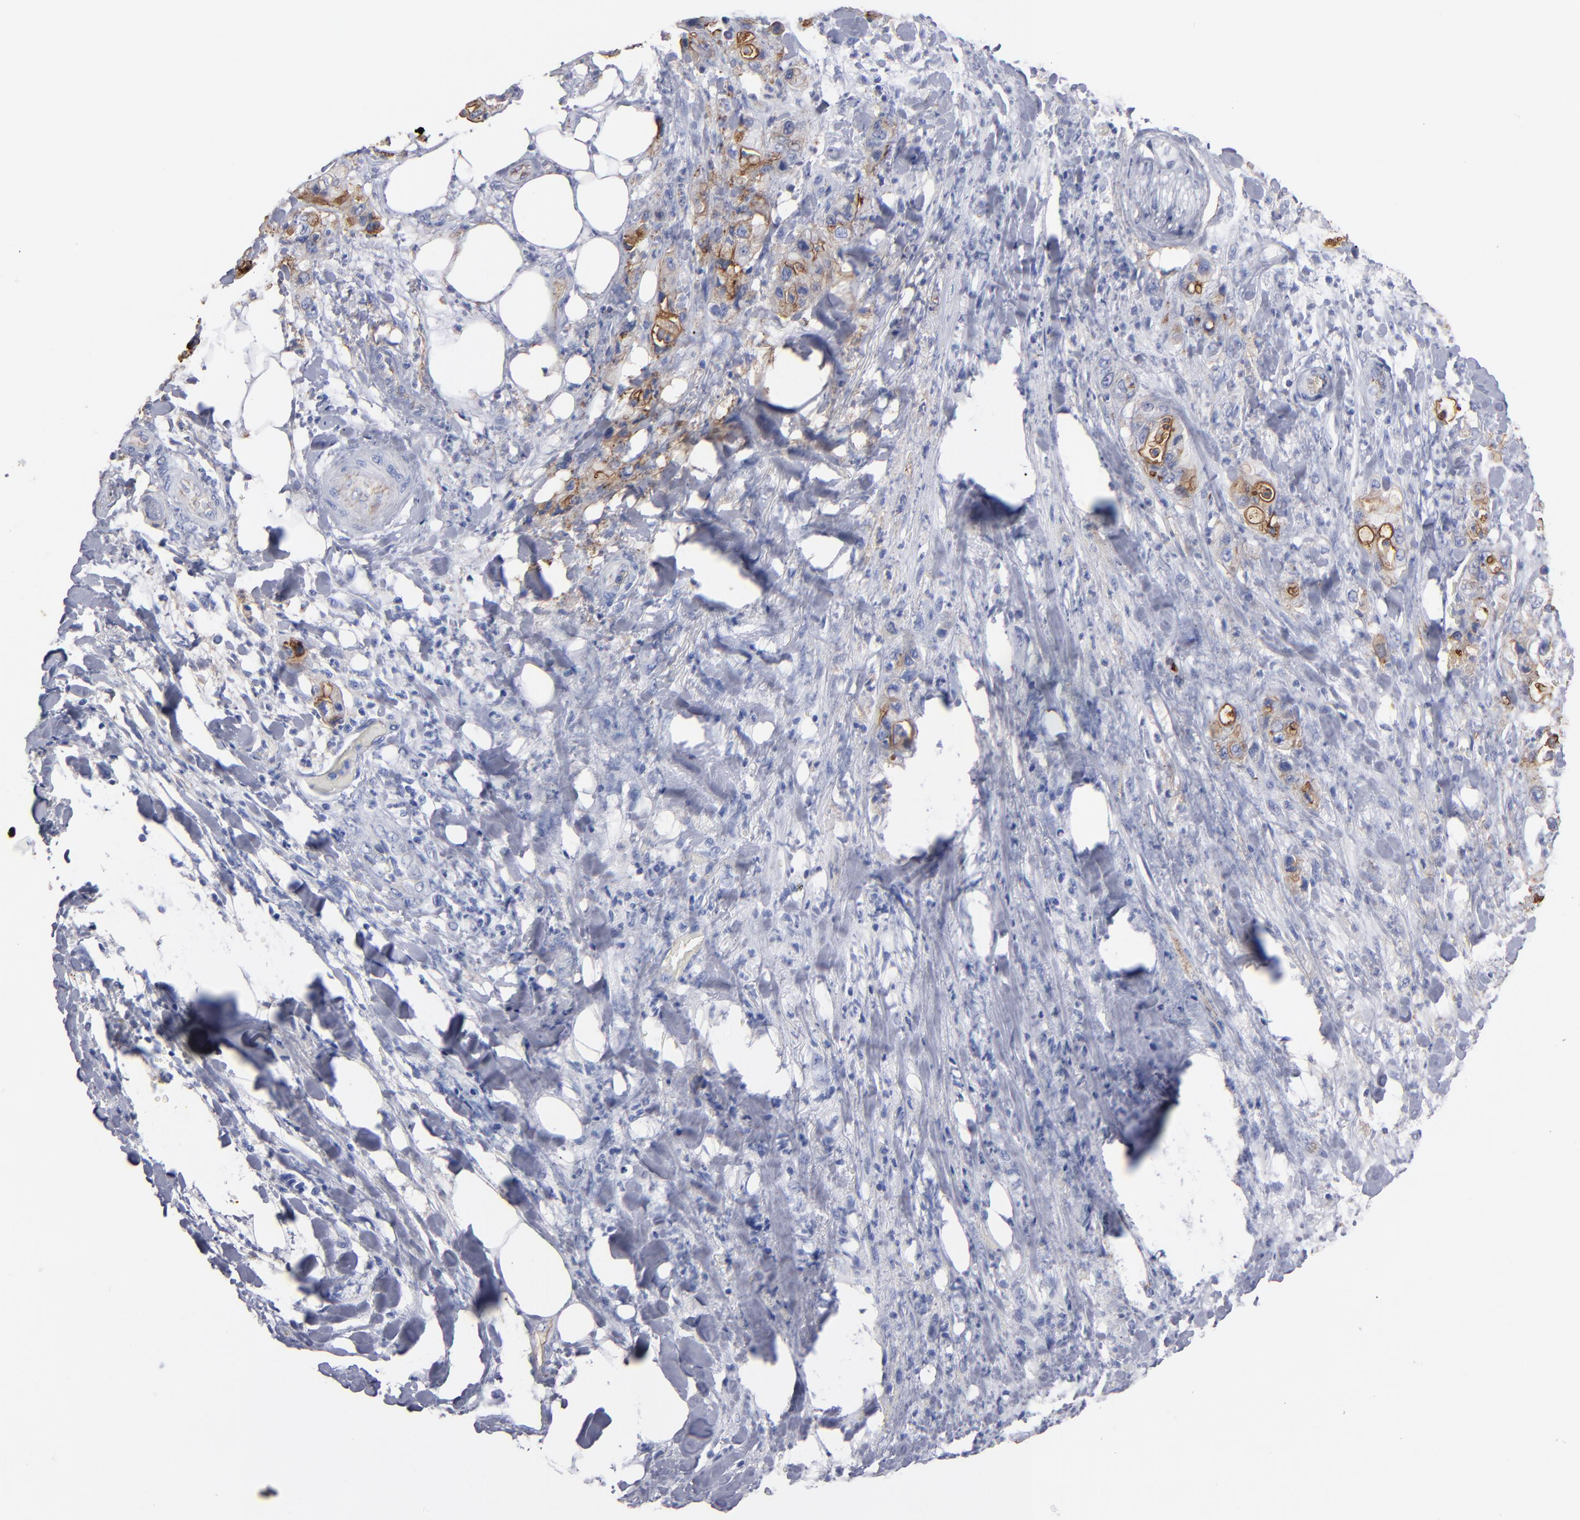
{"staining": {"intensity": "moderate", "quantity": "<25%", "location": "cytoplasmic/membranous"}, "tissue": "pancreatic cancer", "cell_type": "Tumor cells", "image_type": "cancer", "snomed": [{"axis": "morphology", "description": "Adenocarcinoma, NOS"}, {"axis": "topography", "description": "Pancreas"}], "caption": "This micrograph reveals IHC staining of human adenocarcinoma (pancreatic), with low moderate cytoplasmic/membranous staining in approximately <25% of tumor cells.", "gene": "TM4SF1", "patient": {"sex": "male", "age": 70}}